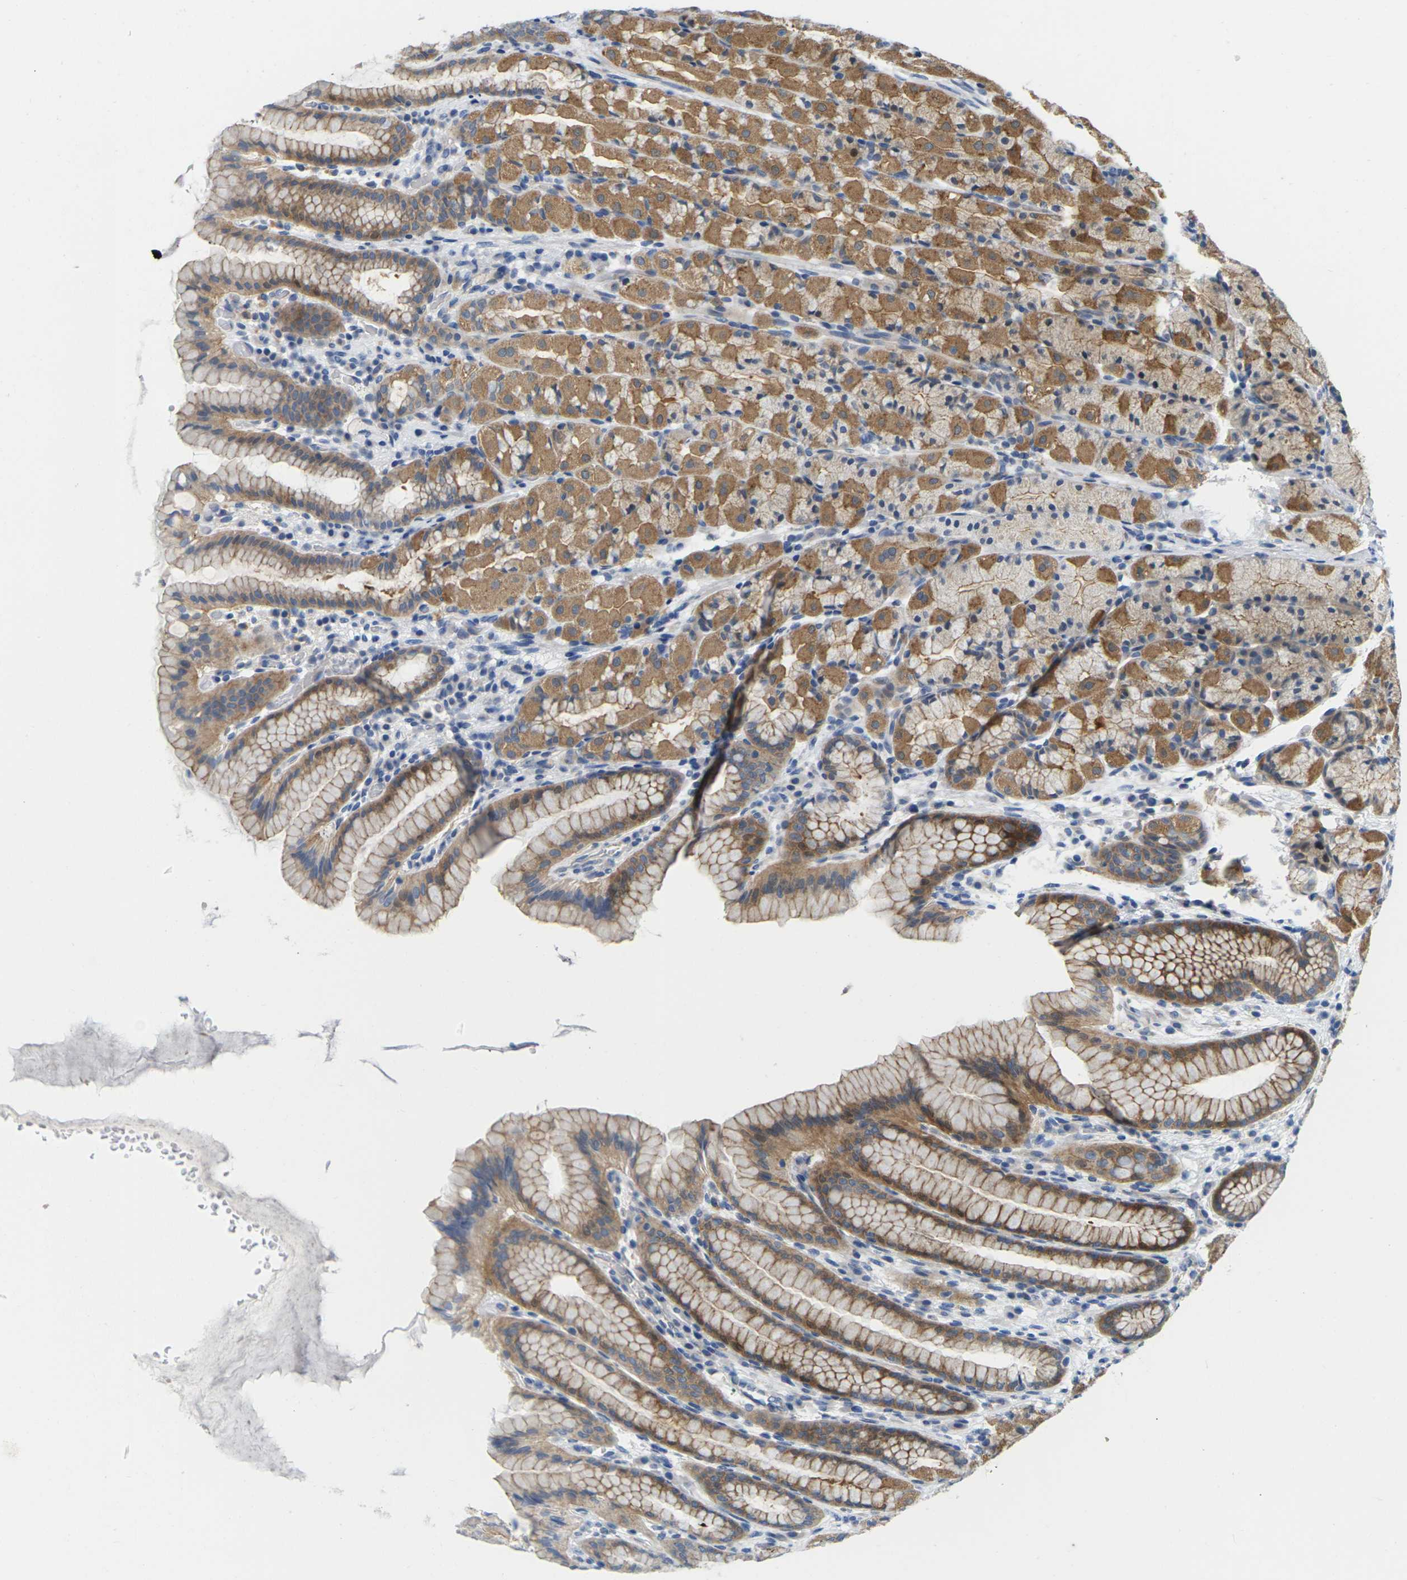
{"staining": {"intensity": "moderate", "quantity": ">75%", "location": "cytoplasmic/membranous"}, "tissue": "stomach", "cell_type": "Glandular cells", "image_type": "normal", "snomed": [{"axis": "morphology", "description": "Normal tissue, NOS"}, {"axis": "topography", "description": "Stomach, upper"}], "caption": "DAB (3,3'-diaminobenzidine) immunohistochemical staining of normal human stomach displays moderate cytoplasmic/membranous protein staining in approximately >75% of glandular cells.", "gene": "SCNN1A", "patient": {"sex": "male", "age": 68}}